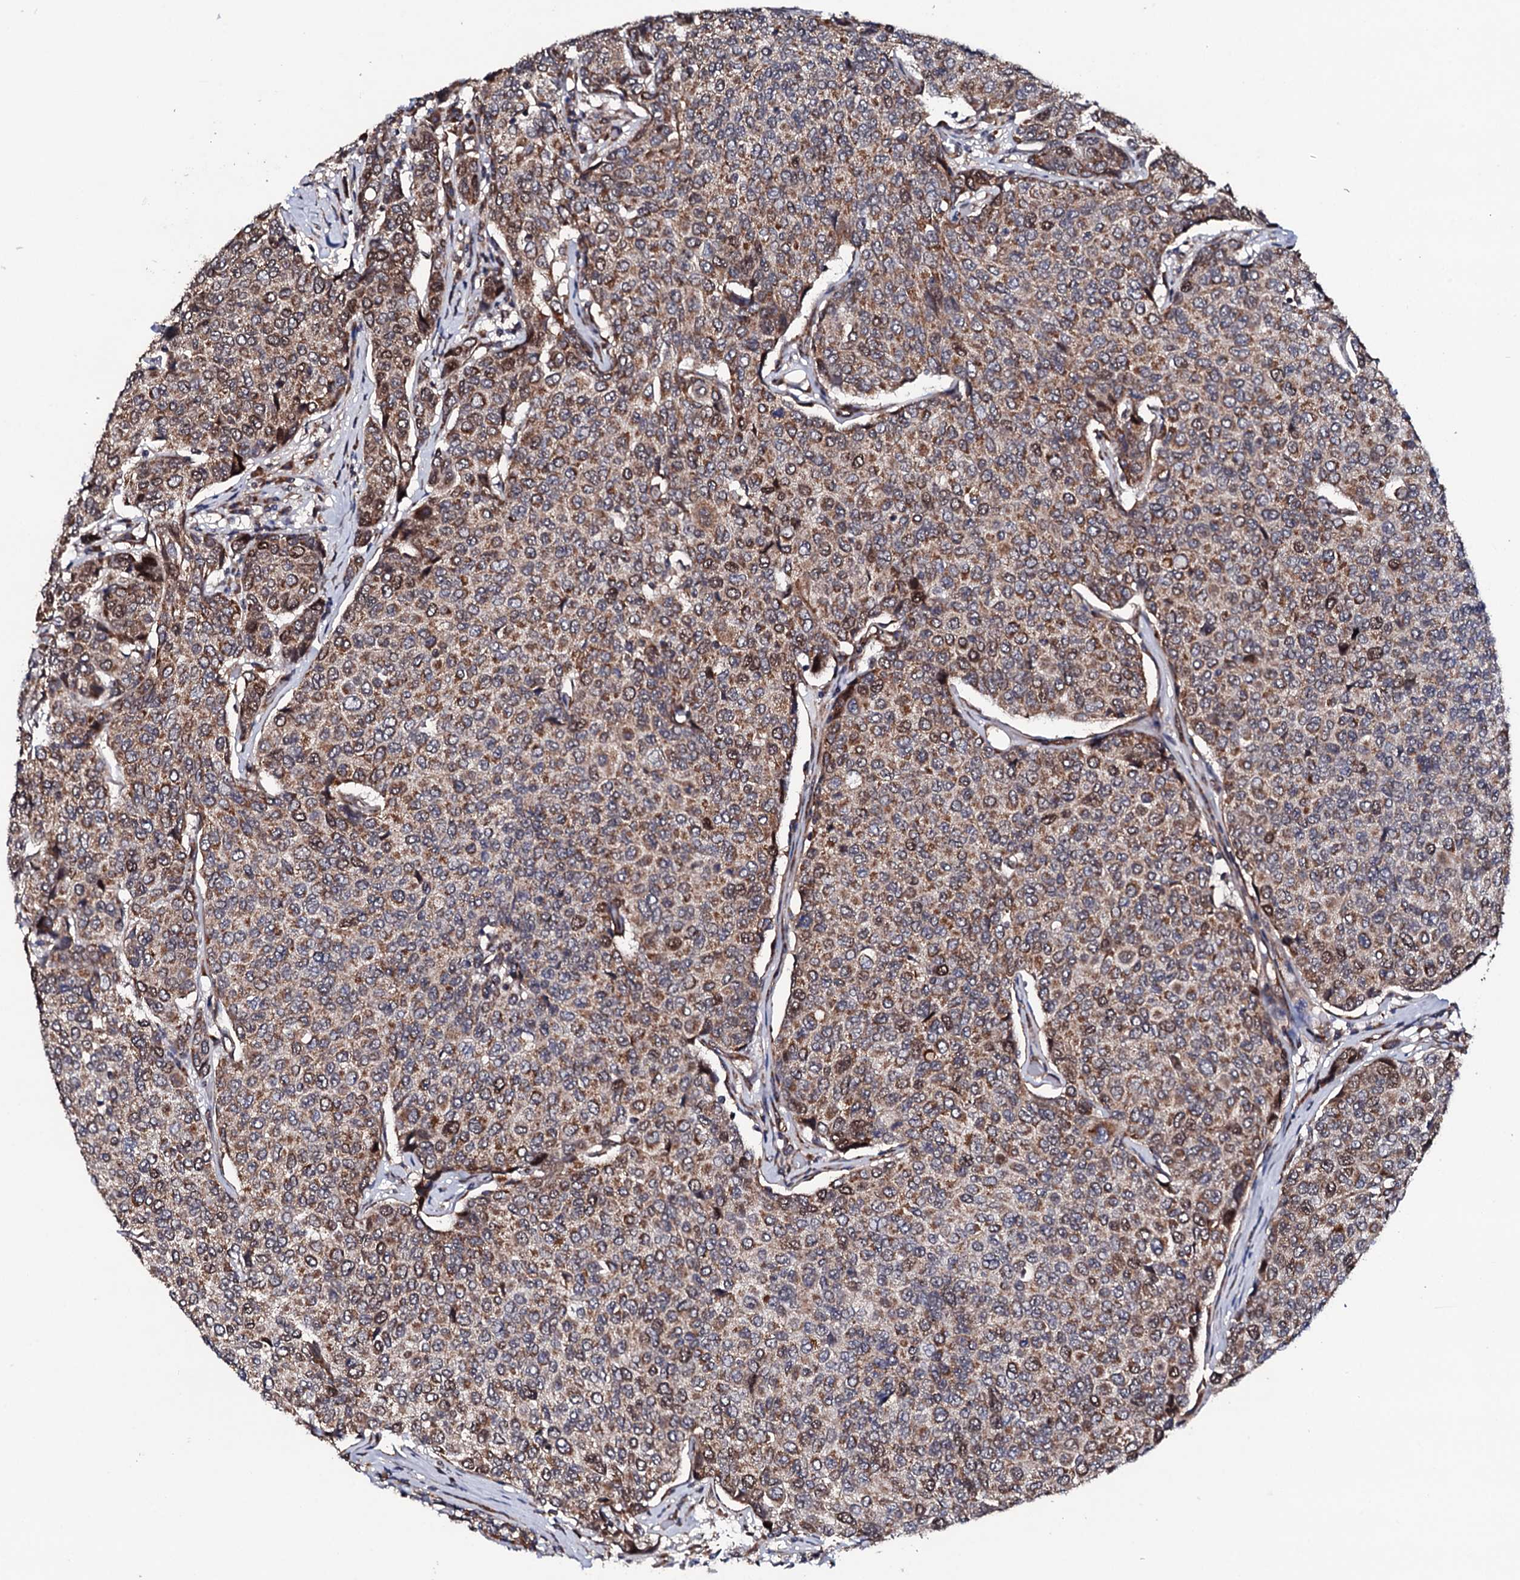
{"staining": {"intensity": "moderate", "quantity": ">75%", "location": "cytoplasmic/membranous"}, "tissue": "breast cancer", "cell_type": "Tumor cells", "image_type": "cancer", "snomed": [{"axis": "morphology", "description": "Duct carcinoma"}, {"axis": "topography", "description": "Breast"}], "caption": "This histopathology image demonstrates infiltrating ductal carcinoma (breast) stained with IHC to label a protein in brown. The cytoplasmic/membranous of tumor cells show moderate positivity for the protein. Nuclei are counter-stained blue.", "gene": "MTIF3", "patient": {"sex": "female", "age": 55}}